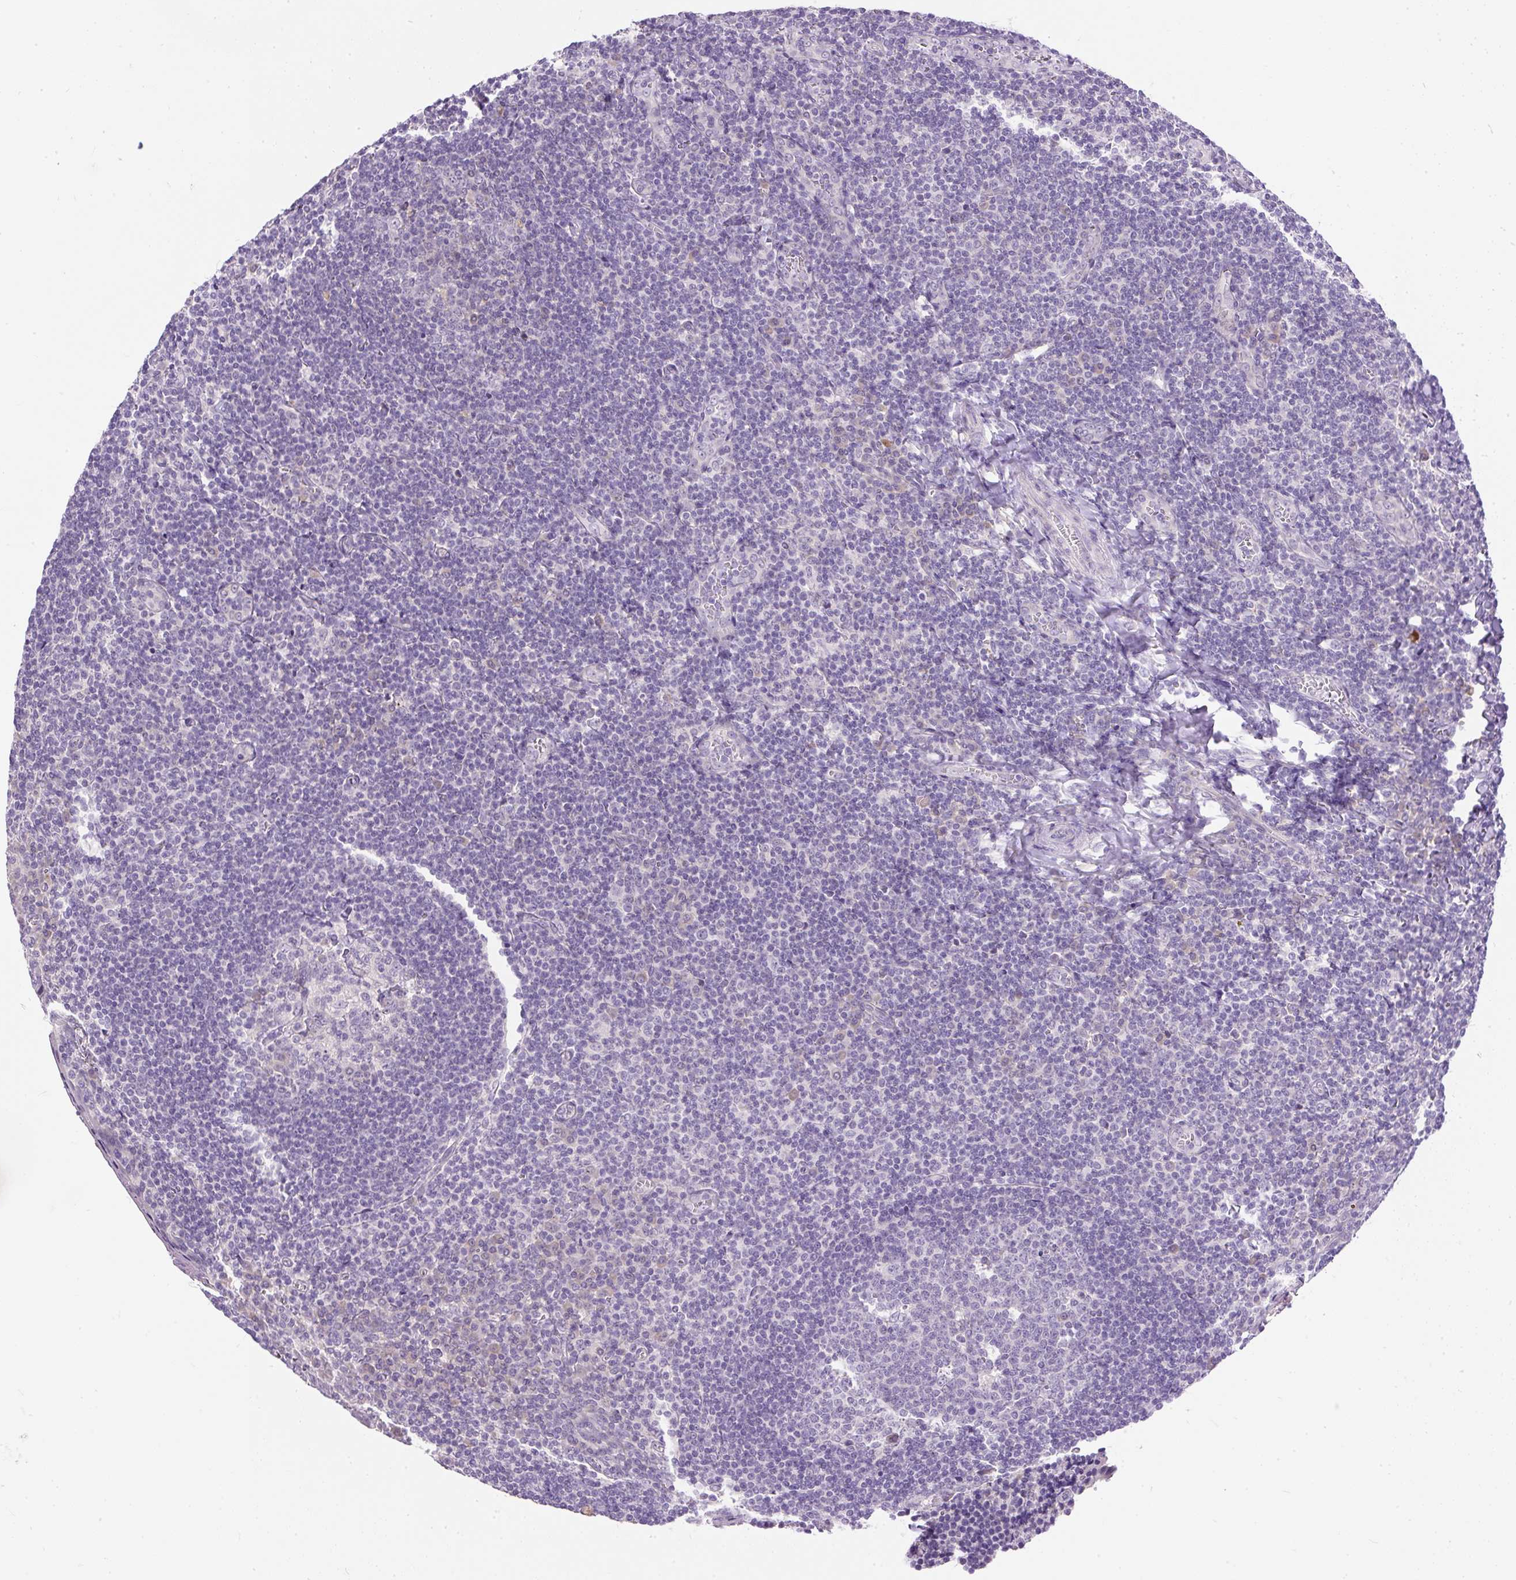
{"staining": {"intensity": "negative", "quantity": "none", "location": "none"}, "tissue": "tonsil", "cell_type": "Germinal center cells", "image_type": "normal", "snomed": [{"axis": "morphology", "description": "Normal tissue, NOS"}, {"axis": "topography", "description": "Tonsil"}], "caption": "An image of tonsil stained for a protein reveals no brown staining in germinal center cells.", "gene": "KRTAP20", "patient": {"sex": "male", "age": 27}}